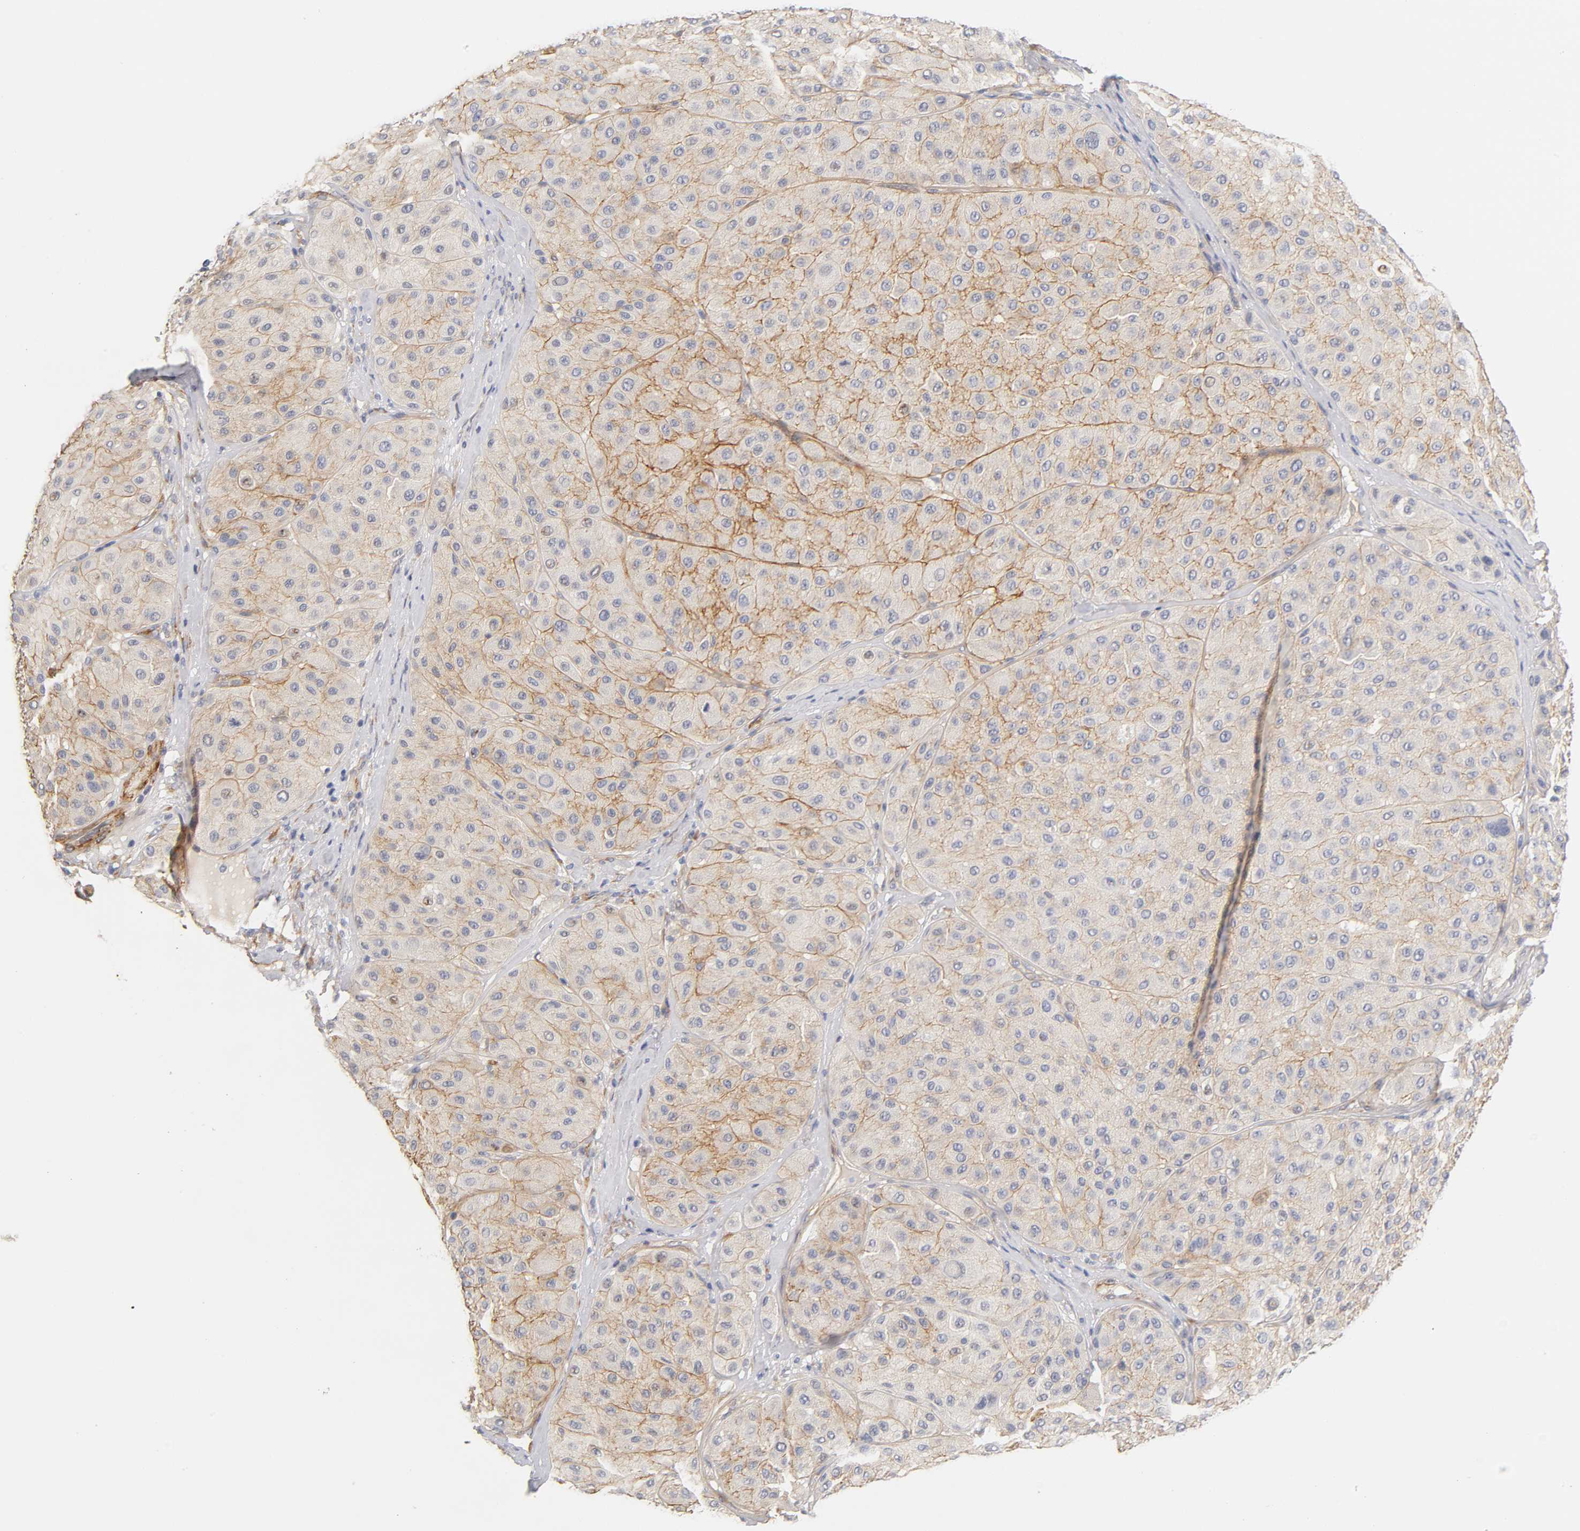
{"staining": {"intensity": "moderate", "quantity": ">75%", "location": "cytoplasmic/membranous"}, "tissue": "melanoma", "cell_type": "Tumor cells", "image_type": "cancer", "snomed": [{"axis": "morphology", "description": "Normal tissue, NOS"}, {"axis": "morphology", "description": "Malignant melanoma, Metastatic site"}, {"axis": "topography", "description": "Skin"}], "caption": "Immunohistochemistry (IHC) of malignant melanoma (metastatic site) shows medium levels of moderate cytoplasmic/membranous staining in about >75% of tumor cells. (DAB IHC, brown staining for protein, blue staining for nuclei).", "gene": "LAMB1", "patient": {"sex": "male", "age": 41}}